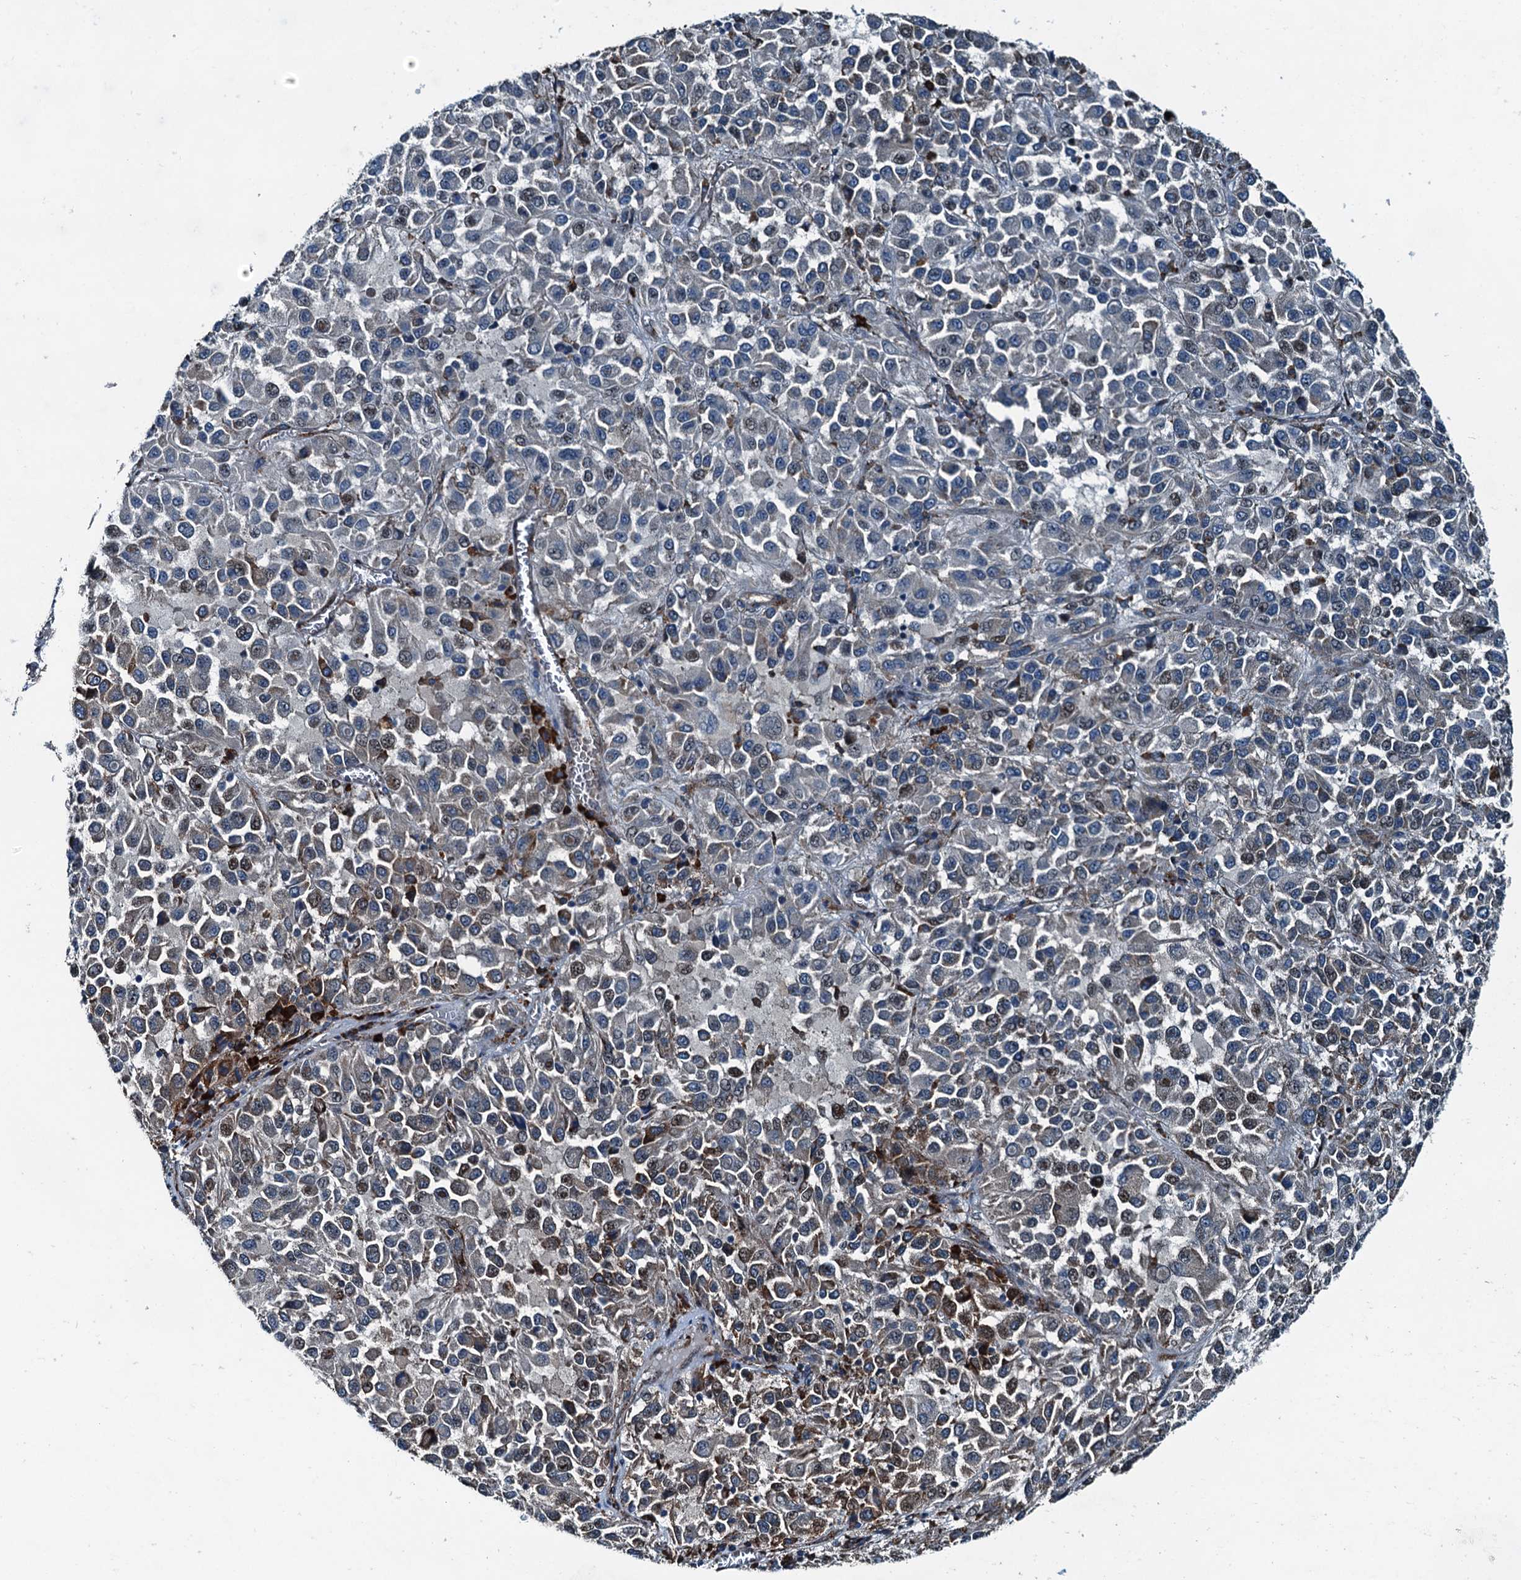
{"staining": {"intensity": "moderate", "quantity": "<25%", "location": "cytoplasmic/membranous,nuclear"}, "tissue": "melanoma", "cell_type": "Tumor cells", "image_type": "cancer", "snomed": [{"axis": "morphology", "description": "Malignant melanoma, Metastatic site"}, {"axis": "topography", "description": "Lung"}], "caption": "A low amount of moderate cytoplasmic/membranous and nuclear staining is present in about <25% of tumor cells in malignant melanoma (metastatic site) tissue.", "gene": "TAMALIN", "patient": {"sex": "male", "age": 64}}